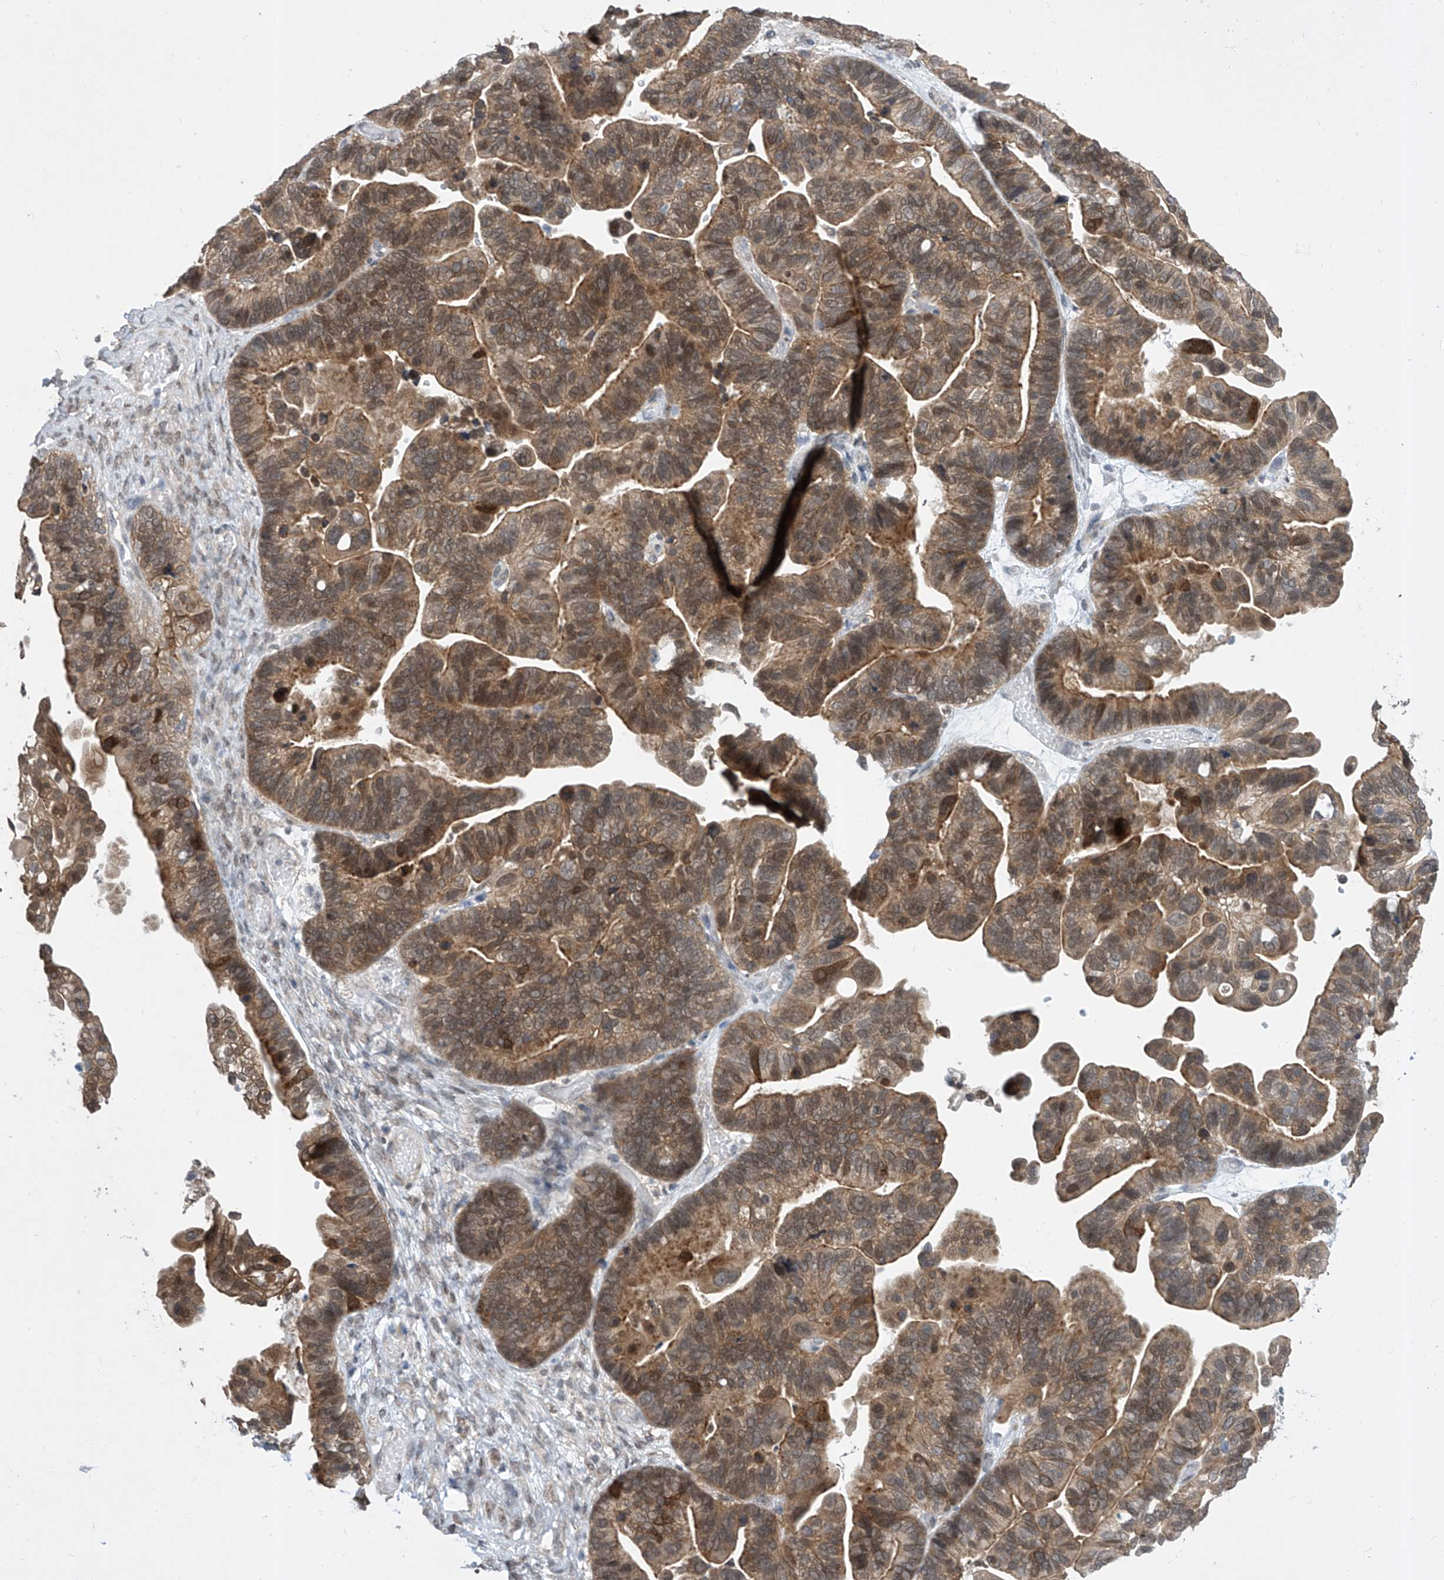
{"staining": {"intensity": "moderate", "quantity": ">75%", "location": "cytoplasmic/membranous"}, "tissue": "ovarian cancer", "cell_type": "Tumor cells", "image_type": "cancer", "snomed": [{"axis": "morphology", "description": "Cystadenocarcinoma, serous, NOS"}, {"axis": "topography", "description": "Ovary"}], "caption": "Ovarian cancer stained with a brown dye exhibits moderate cytoplasmic/membranous positive expression in about >75% of tumor cells.", "gene": "CETN2", "patient": {"sex": "female", "age": 56}}